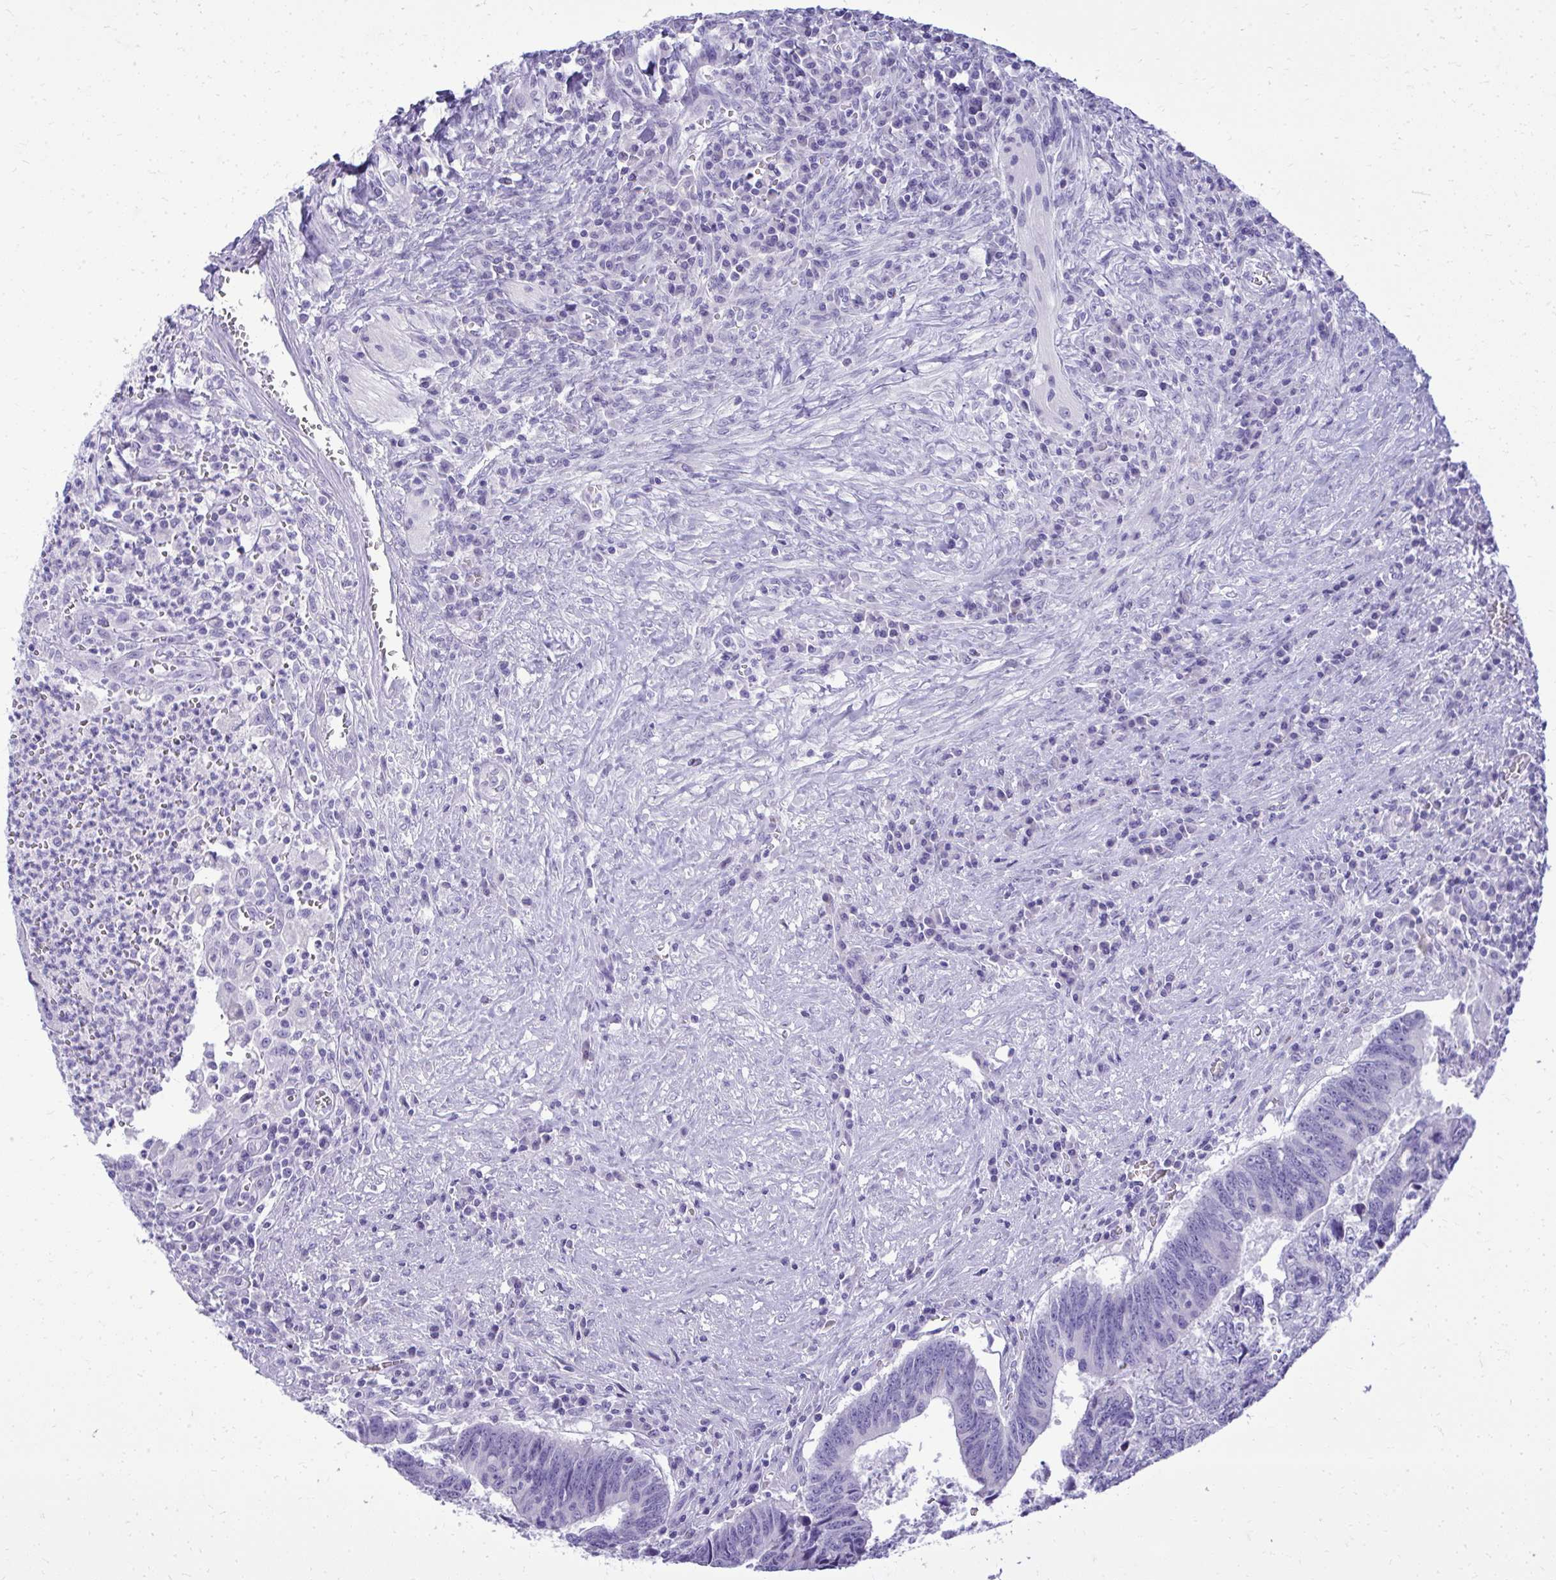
{"staining": {"intensity": "negative", "quantity": "none", "location": "none"}, "tissue": "colorectal cancer", "cell_type": "Tumor cells", "image_type": "cancer", "snomed": [{"axis": "morphology", "description": "Adenocarcinoma, NOS"}, {"axis": "topography", "description": "Colon"}], "caption": "Immunohistochemistry photomicrograph of human colorectal cancer stained for a protein (brown), which demonstrates no positivity in tumor cells.", "gene": "BCL6B", "patient": {"sex": "male", "age": 86}}